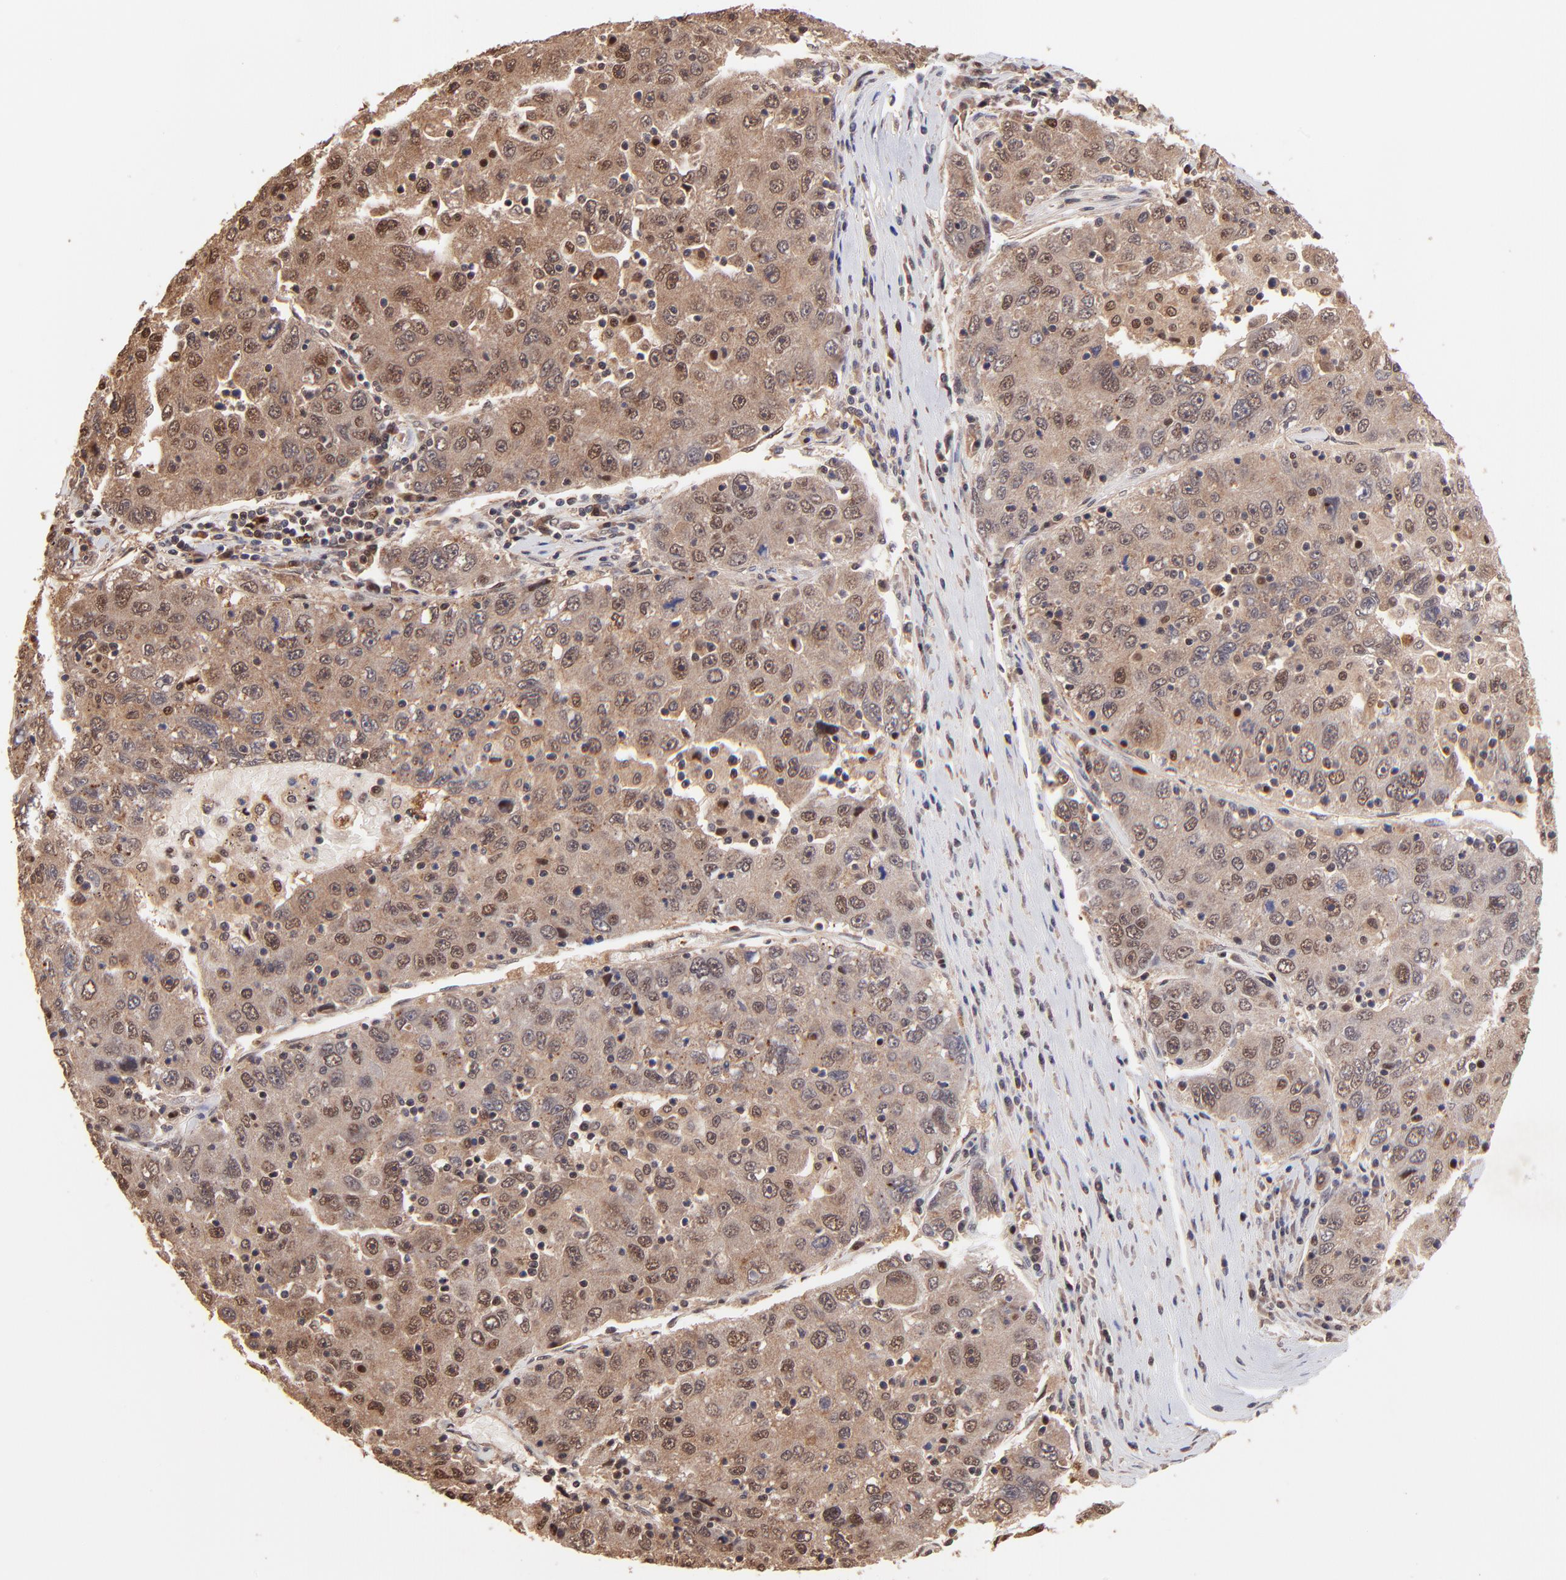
{"staining": {"intensity": "moderate", "quantity": ">75%", "location": "cytoplasmic/membranous,nuclear"}, "tissue": "liver cancer", "cell_type": "Tumor cells", "image_type": "cancer", "snomed": [{"axis": "morphology", "description": "Carcinoma, Hepatocellular, NOS"}, {"axis": "topography", "description": "Liver"}], "caption": "Human hepatocellular carcinoma (liver) stained with a brown dye shows moderate cytoplasmic/membranous and nuclear positive expression in approximately >75% of tumor cells.", "gene": "PSMA6", "patient": {"sex": "male", "age": 49}}